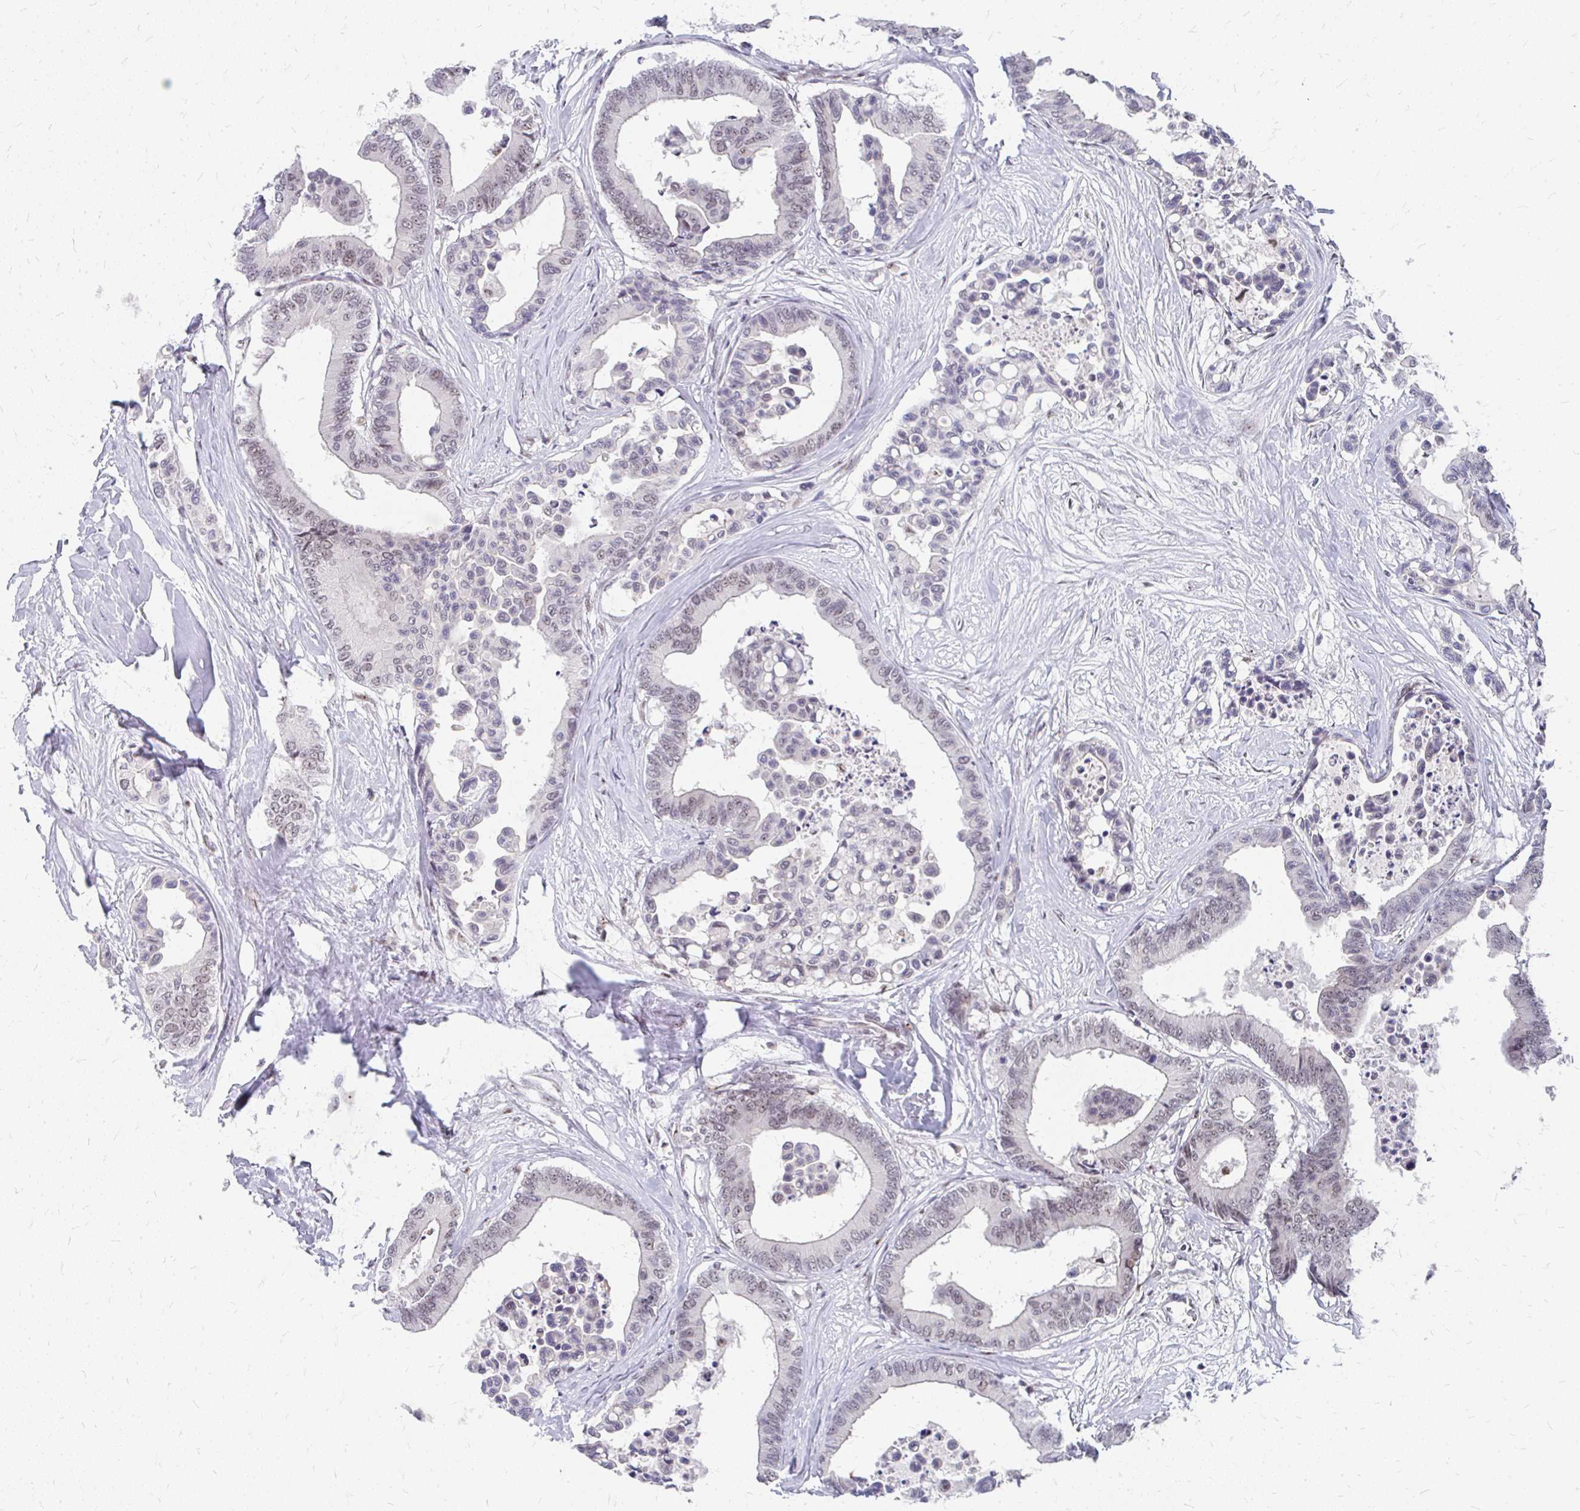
{"staining": {"intensity": "moderate", "quantity": "<25%", "location": "nuclear"}, "tissue": "colorectal cancer", "cell_type": "Tumor cells", "image_type": "cancer", "snomed": [{"axis": "morphology", "description": "Normal tissue, NOS"}, {"axis": "morphology", "description": "Adenocarcinoma, NOS"}, {"axis": "topography", "description": "Colon"}], "caption": "Protein staining demonstrates moderate nuclear staining in about <25% of tumor cells in colorectal adenocarcinoma.", "gene": "GTF2H1", "patient": {"sex": "male", "age": 82}}